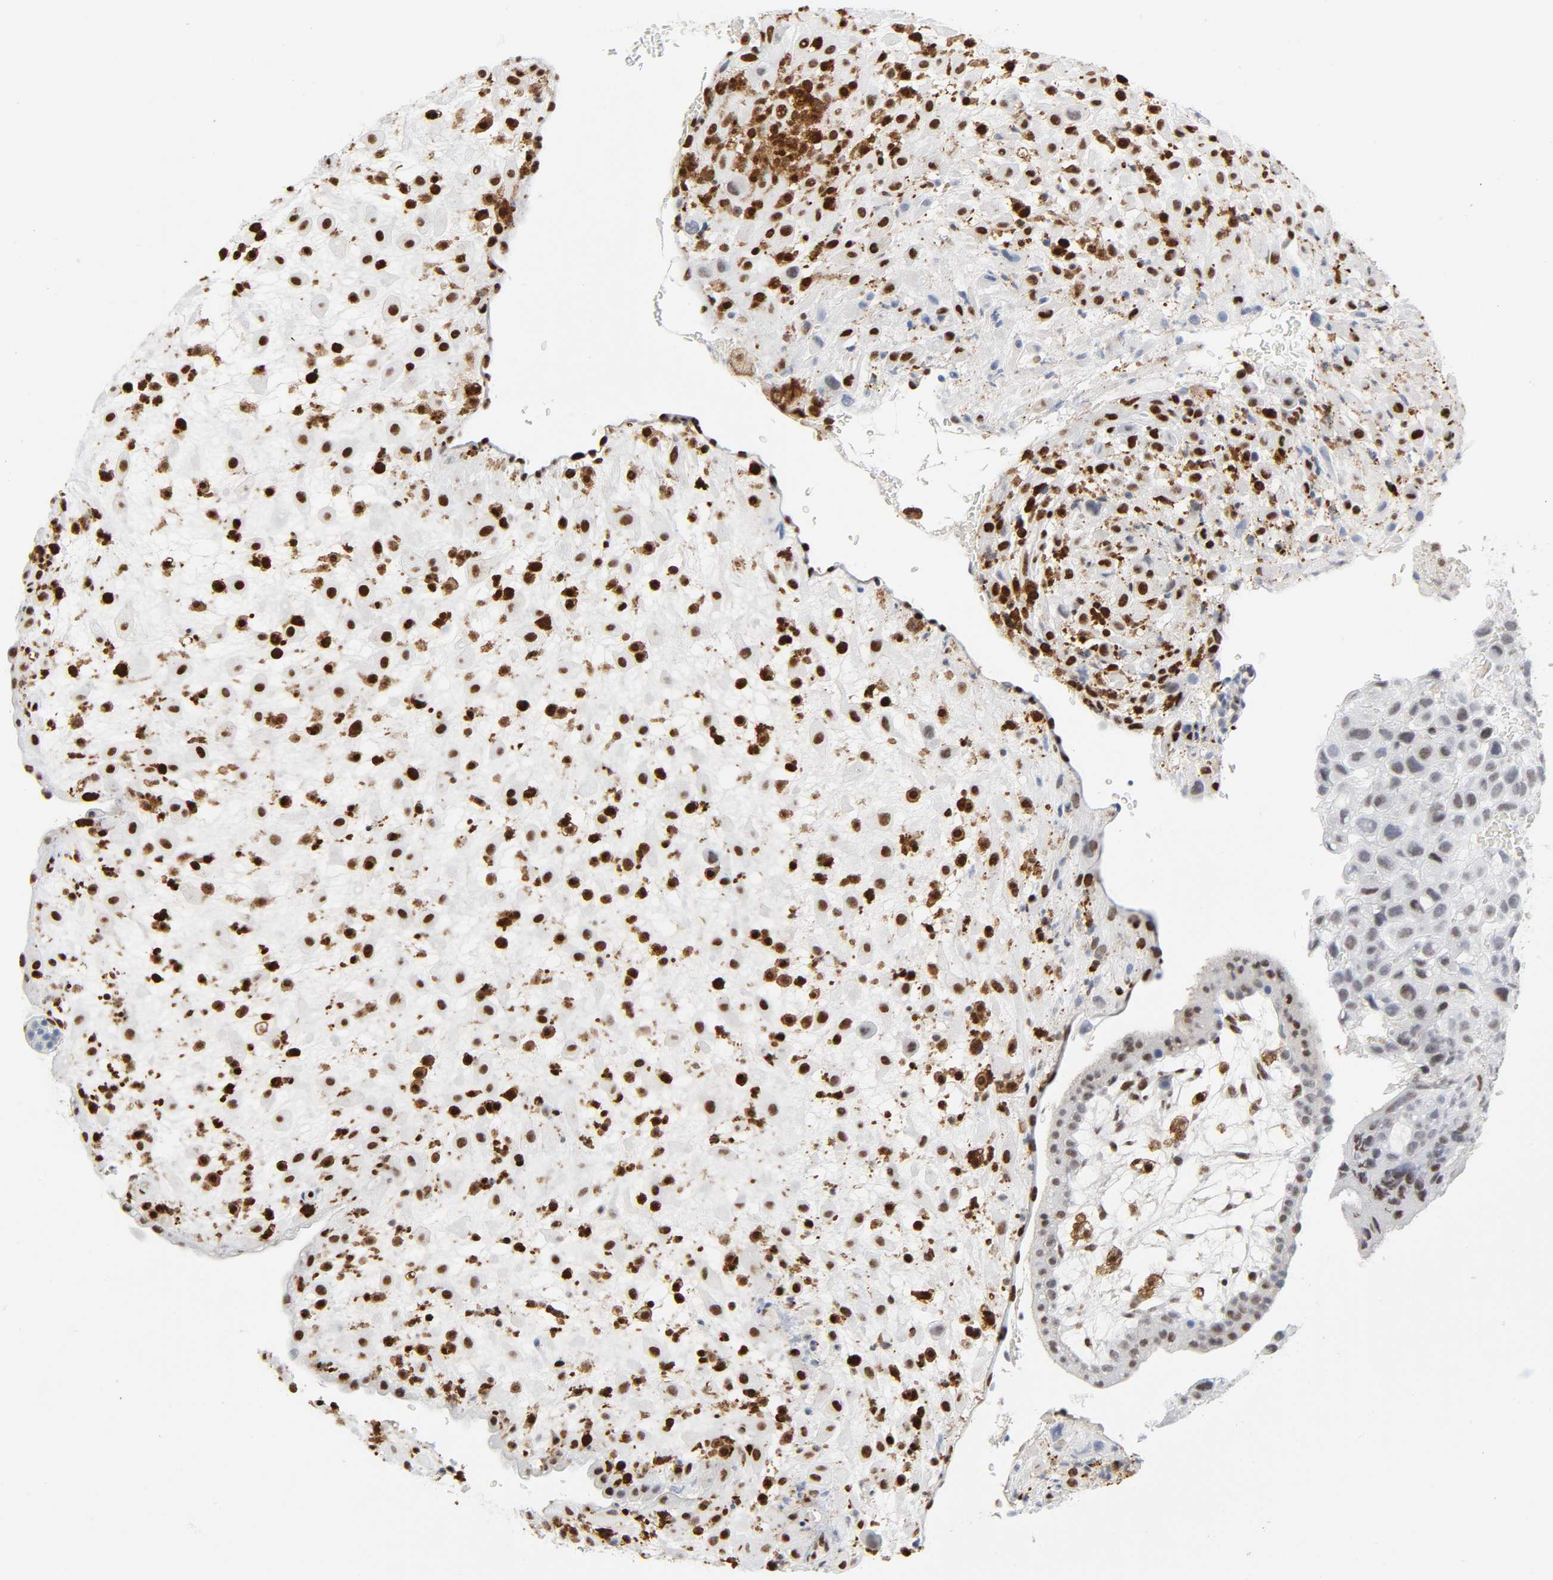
{"staining": {"intensity": "moderate", "quantity": "<25%", "location": "nuclear"}, "tissue": "placenta", "cell_type": "Decidual cells", "image_type": "normal", "snomed": [{"axis": "morphology", "description": "Normal tissue, NOS"}, {"axis": "topography", "description": "Placenta"}], "caption": "Human placenta stained for a protein (brown) reveals moderate nuclear positive positivity in approximately <25% of decidual cells.", "gene": "WAS", "patient": {"sex": "female", "age": 35}}